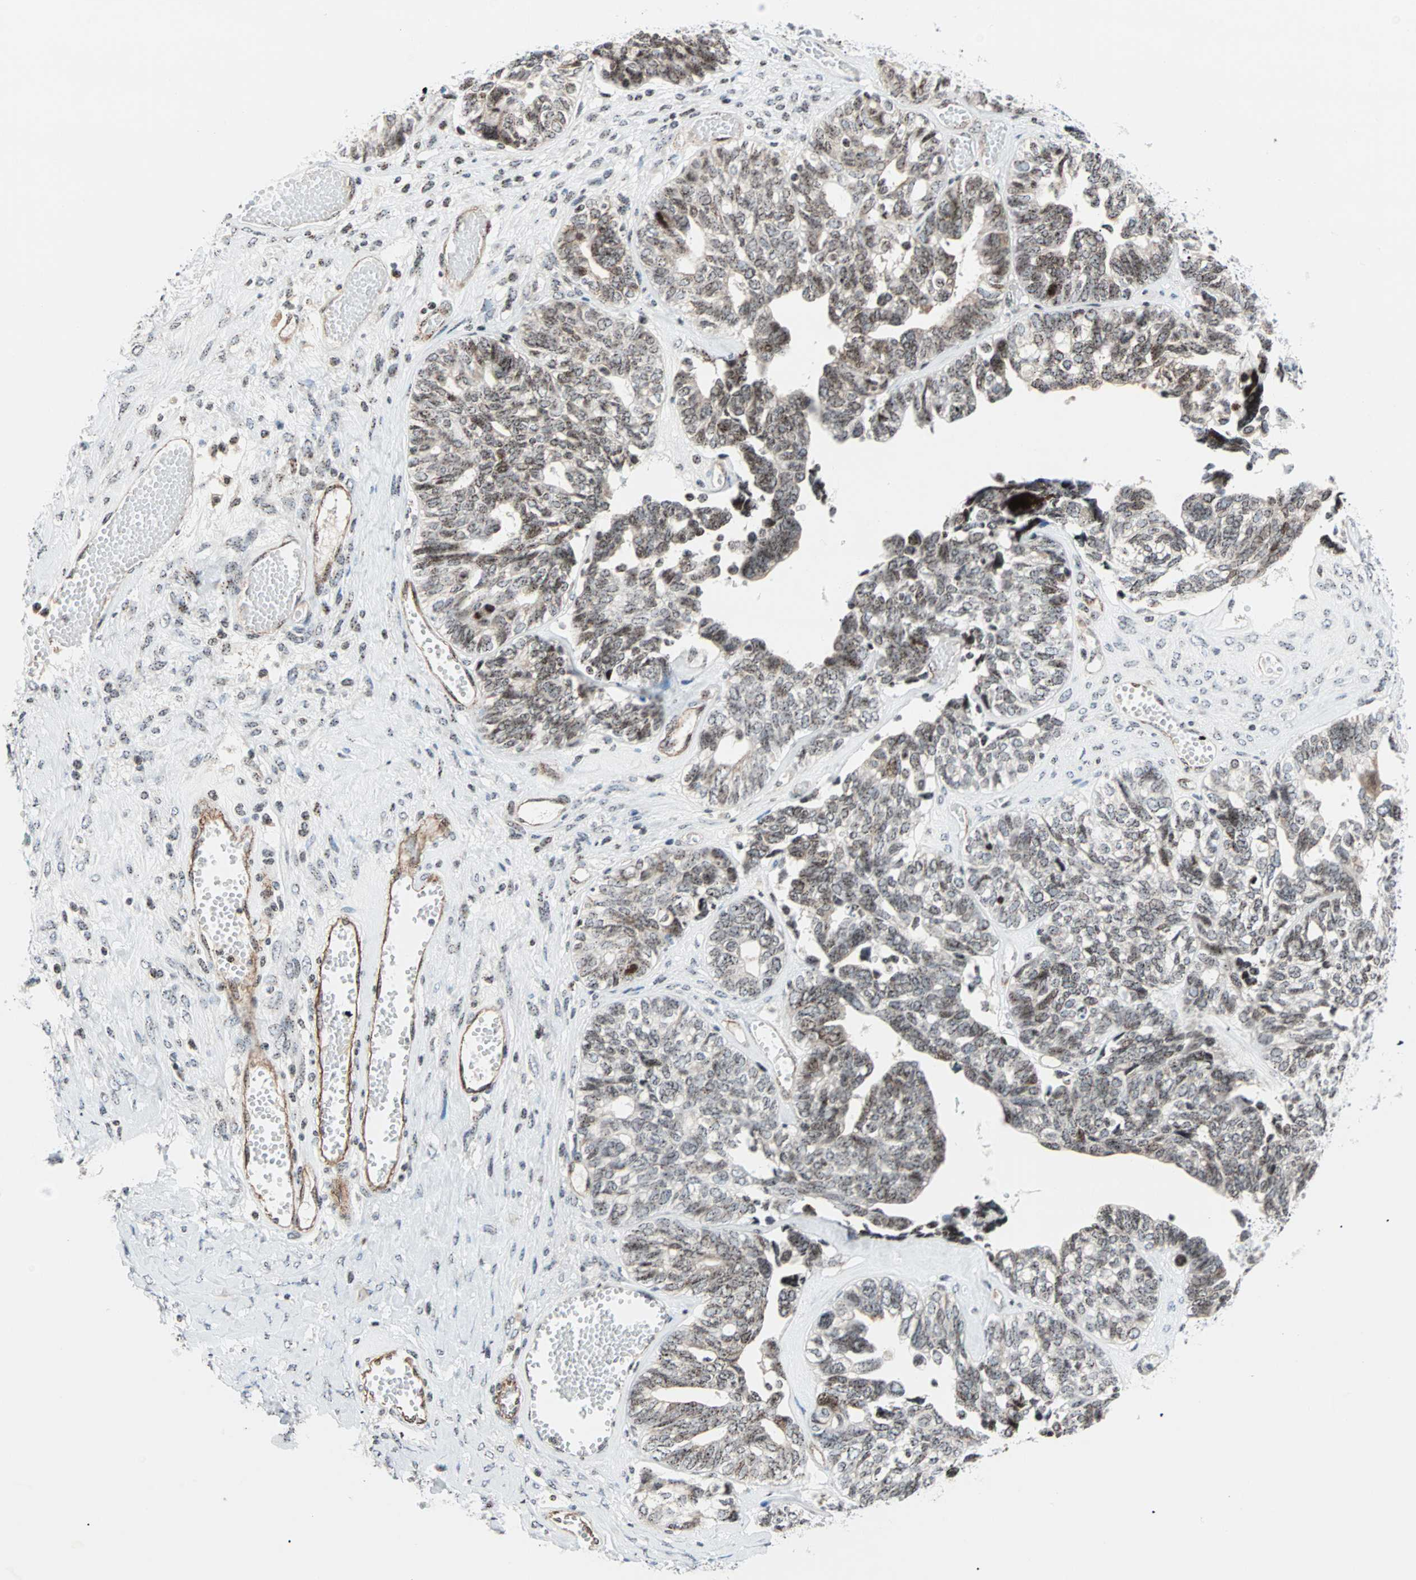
{"staining": {"intensity": "moderate", "quantity": ">75%", "location": "nuclear"}, "tissue": "ovarian cancer", "cell_type": "Tumor cells", "image_type": "cancer", "snomed": [{"axis": "morphology", "description": "Cystadenocarcinoma, serous, NOS"}, {"axis": "topography", "description": "Ovary"}], "caption": "Ovarian cancer tissue displays moderate nuclear positivity in about >75% of tumor cells", "gene": "CENPA", "patient": {"sex": "female", "age": 79}}